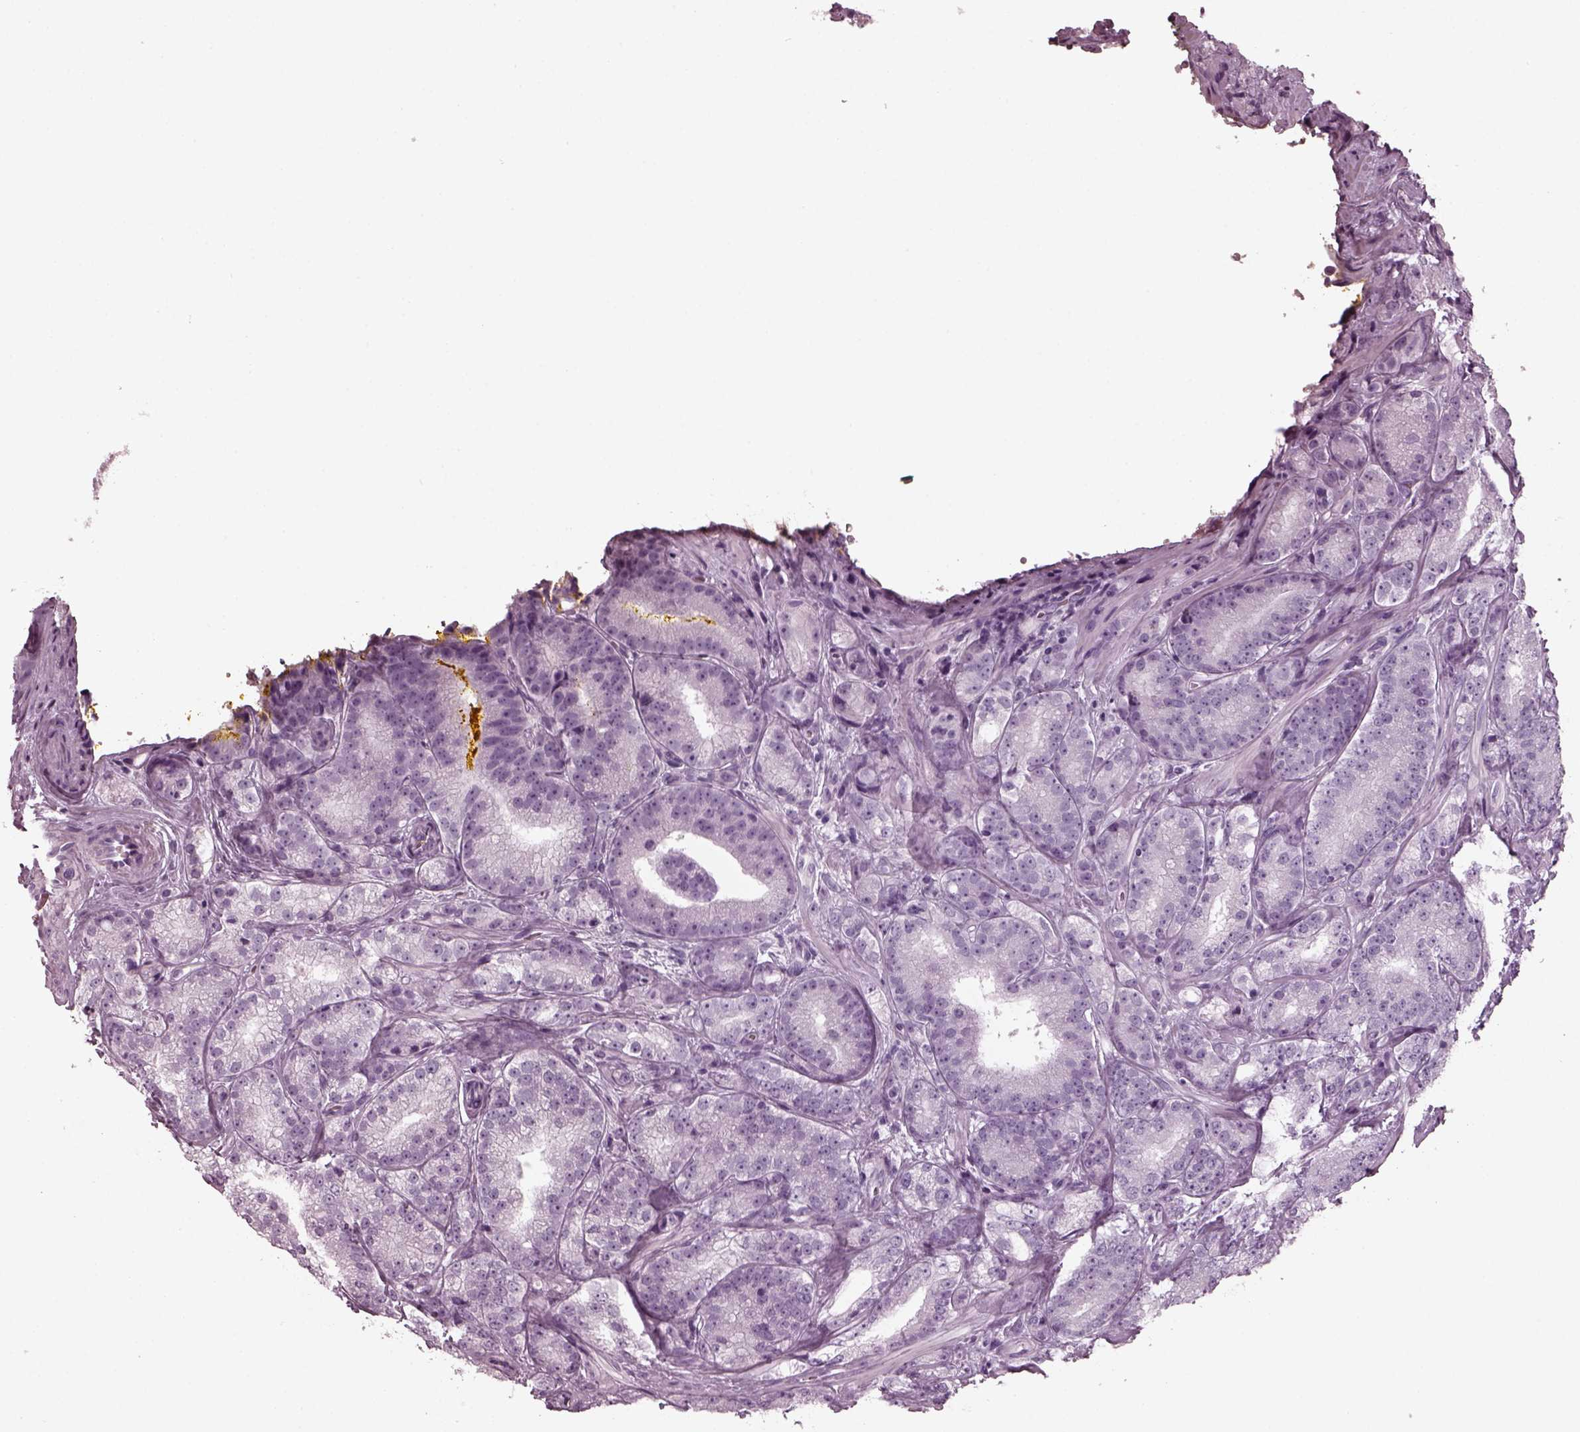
{"staining": {"intensity": "negative", "quantity": "none", "location": "none"}, "tissue": "prostate cancer", "cell_type": "Tumor cells", "image_type": "cancer", "snomed": [{"axis": "morphology", "description": "Adenocarcinoma, NOS"}, {"axis": "topography", "description": "Prostate"}], "caption": "This is a photomicrograph of IHC staining of prostate cancer, which shows no expression in tumor cells.", "gene": "RCVRN", "patient": {"sex": "male", "age": 63}}